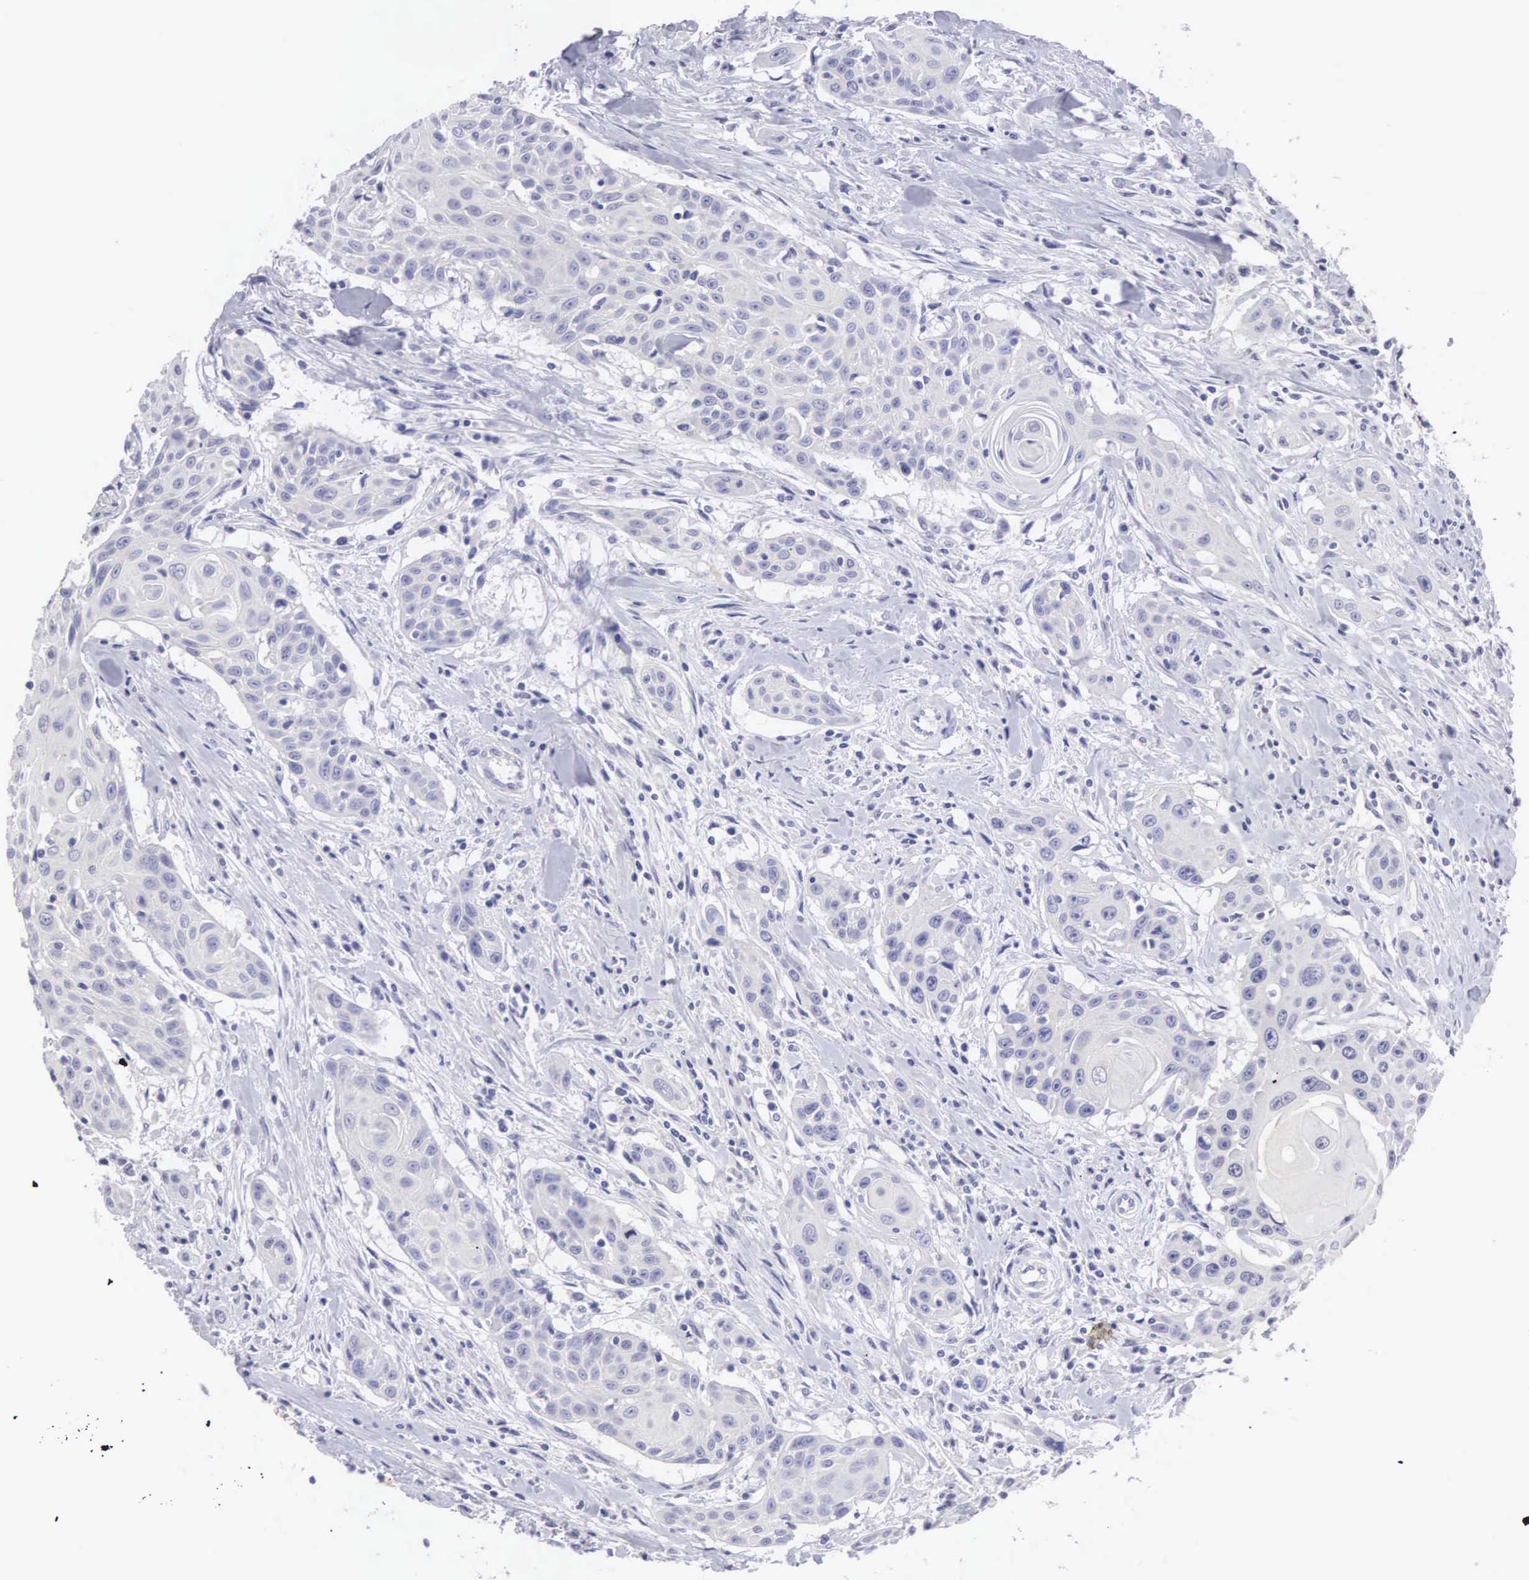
{"staining": {"intensity": "negative", "quantity": "none", "location": "none"}, "tissue": "head and neck cancer", "cell_type": "Tumor cells", "image_type": "cancer", "snomed": [{"axis": "morphology", "description": "Squamous cell carcinoma, NOS"}, {"axis": "morphology", "description": "Squamous cell carcinoma, metastatic, NOS"}, {"axis": "topography", "description": "Lymph node"}, {"axis": "topography", "description": "Salivary gland"}, {"axis": "topography", "description": "Head-Neck"}], "caption": "A histopathology image of human head and neck metastatic squamous cell carcinoma is negative for staining in tumor cells. The staining was performed using DAB (3,3'-diaminobenzidine) to visualize the protein expression in brown, while the nuclei were stained in blue with hematoxylin (Magnification: 20x).", "gene": "SLITRK4", "patient": {"sex": "female", "age": 74}}